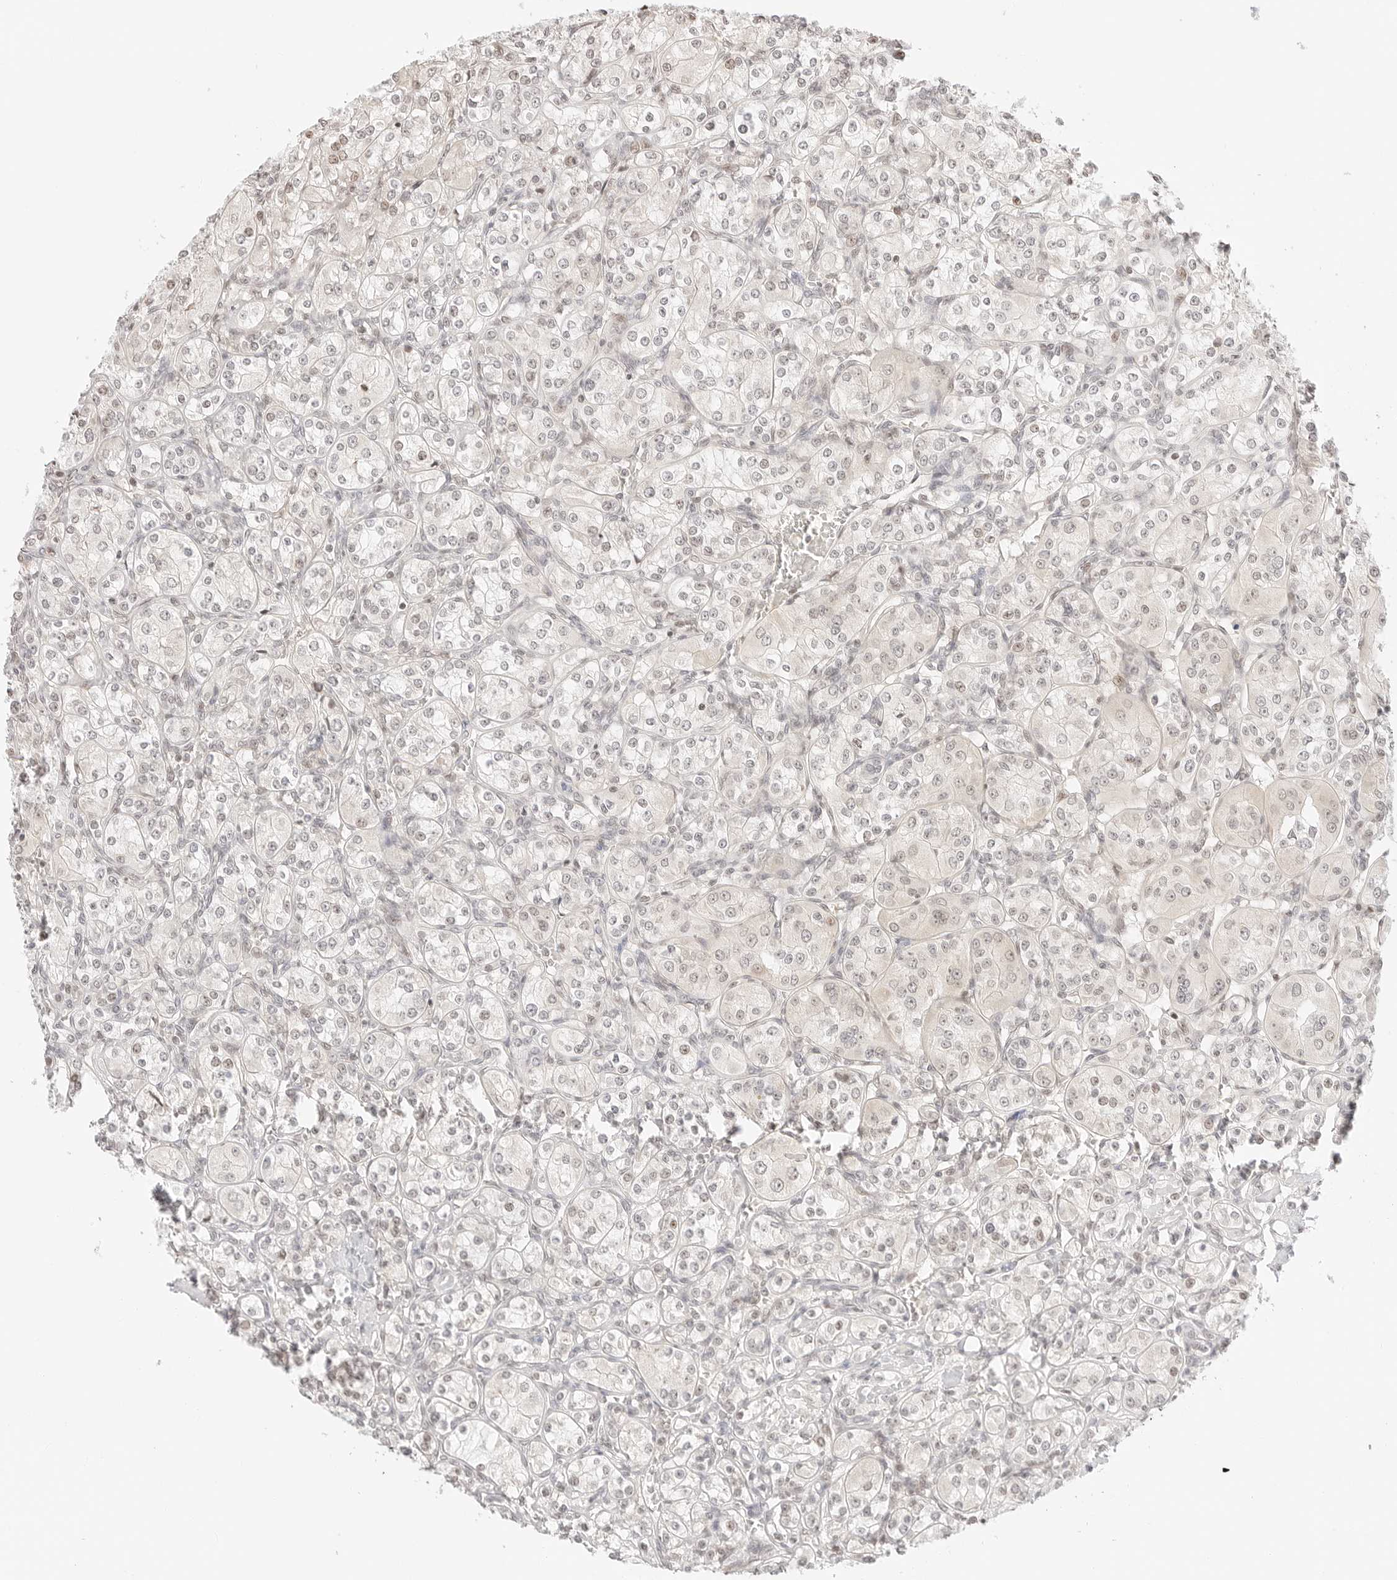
{"staining": {"intensity": "negative", "quantity": "none", "location": "none"}, "tissue": "renal cancer", "cell_type": "Tumor cells", "image_type": "cancer", "snomed": [{"axis": "morphology", "description": "Adenocarcinoma, NOS"}, {"axis": "topography", "description": "Kidney"}], "caption": "Immunohistochemistry (IHC) image of neoplastic tissue: renal adenocarcinoma stained with DAB exhibits no significant protein staining in tumor cells.", "gene": "RPS6KL1", "patient": {"sex": "male", "age": 77}}